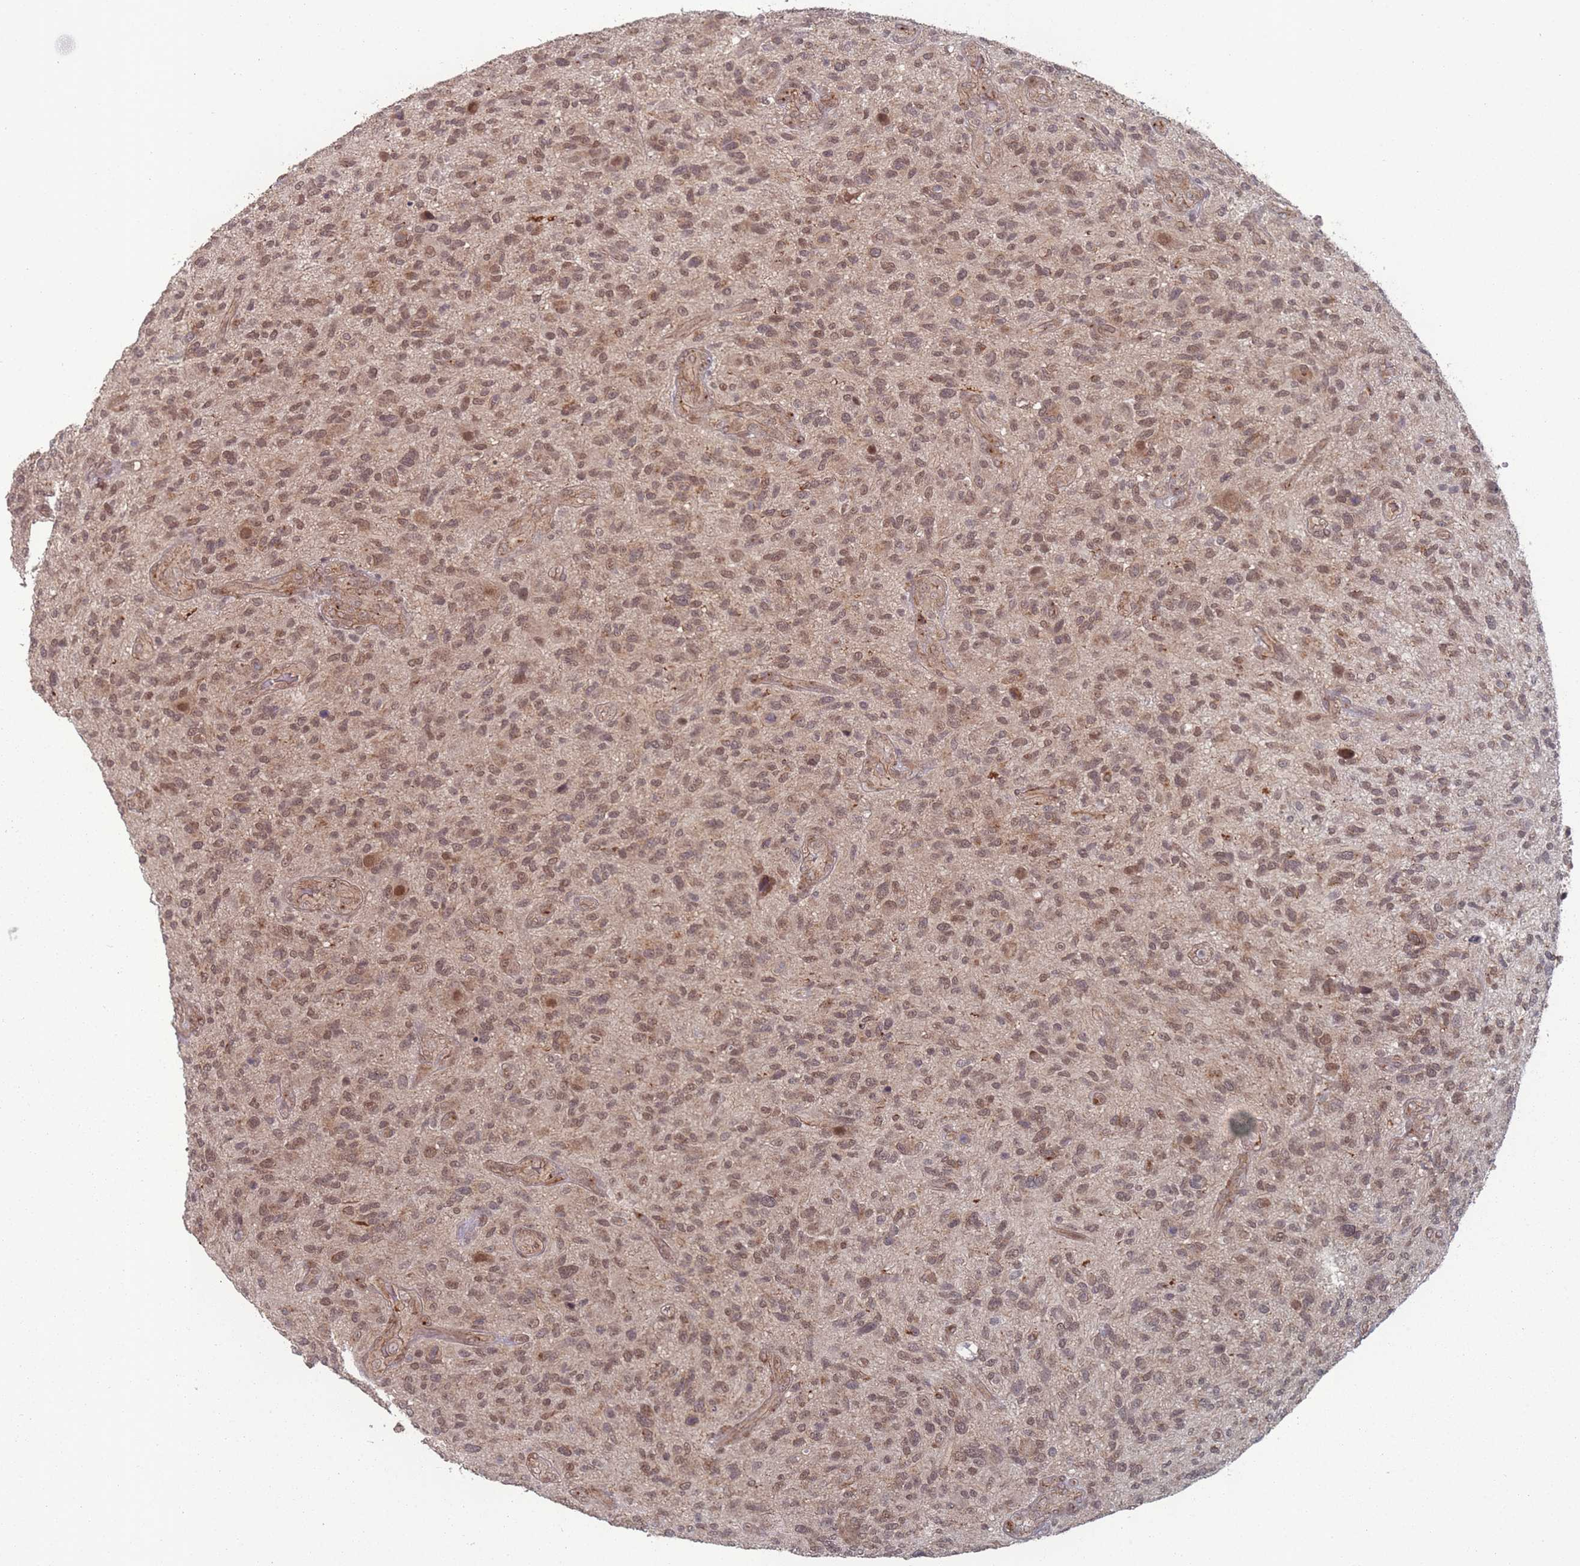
{"staining": {"intensity": "moderate", "quantity": ">75%", "location": "nuclear"}, "tissue": "glioma", "cell_type": "Tumor cells", "image_type": "cancer", "snomed": [{"axis": "morphology", "description": "Glioma, malignant, High grade"}, {"axis": "topography", "description": "Brain"}], "caption": "Immunohistochemical staining of glioma demonstrates medium levels of moderate nuclear positivity in approximately >75% of tumor cells. (Stains: DAB (3,3'-diaminobenzidine) in brown, nuclei in blue, Microscopy: brightfield microscopy at high magnification).", "gene": "CNTRL", "patient": {"sex": "male", "age": 47}}